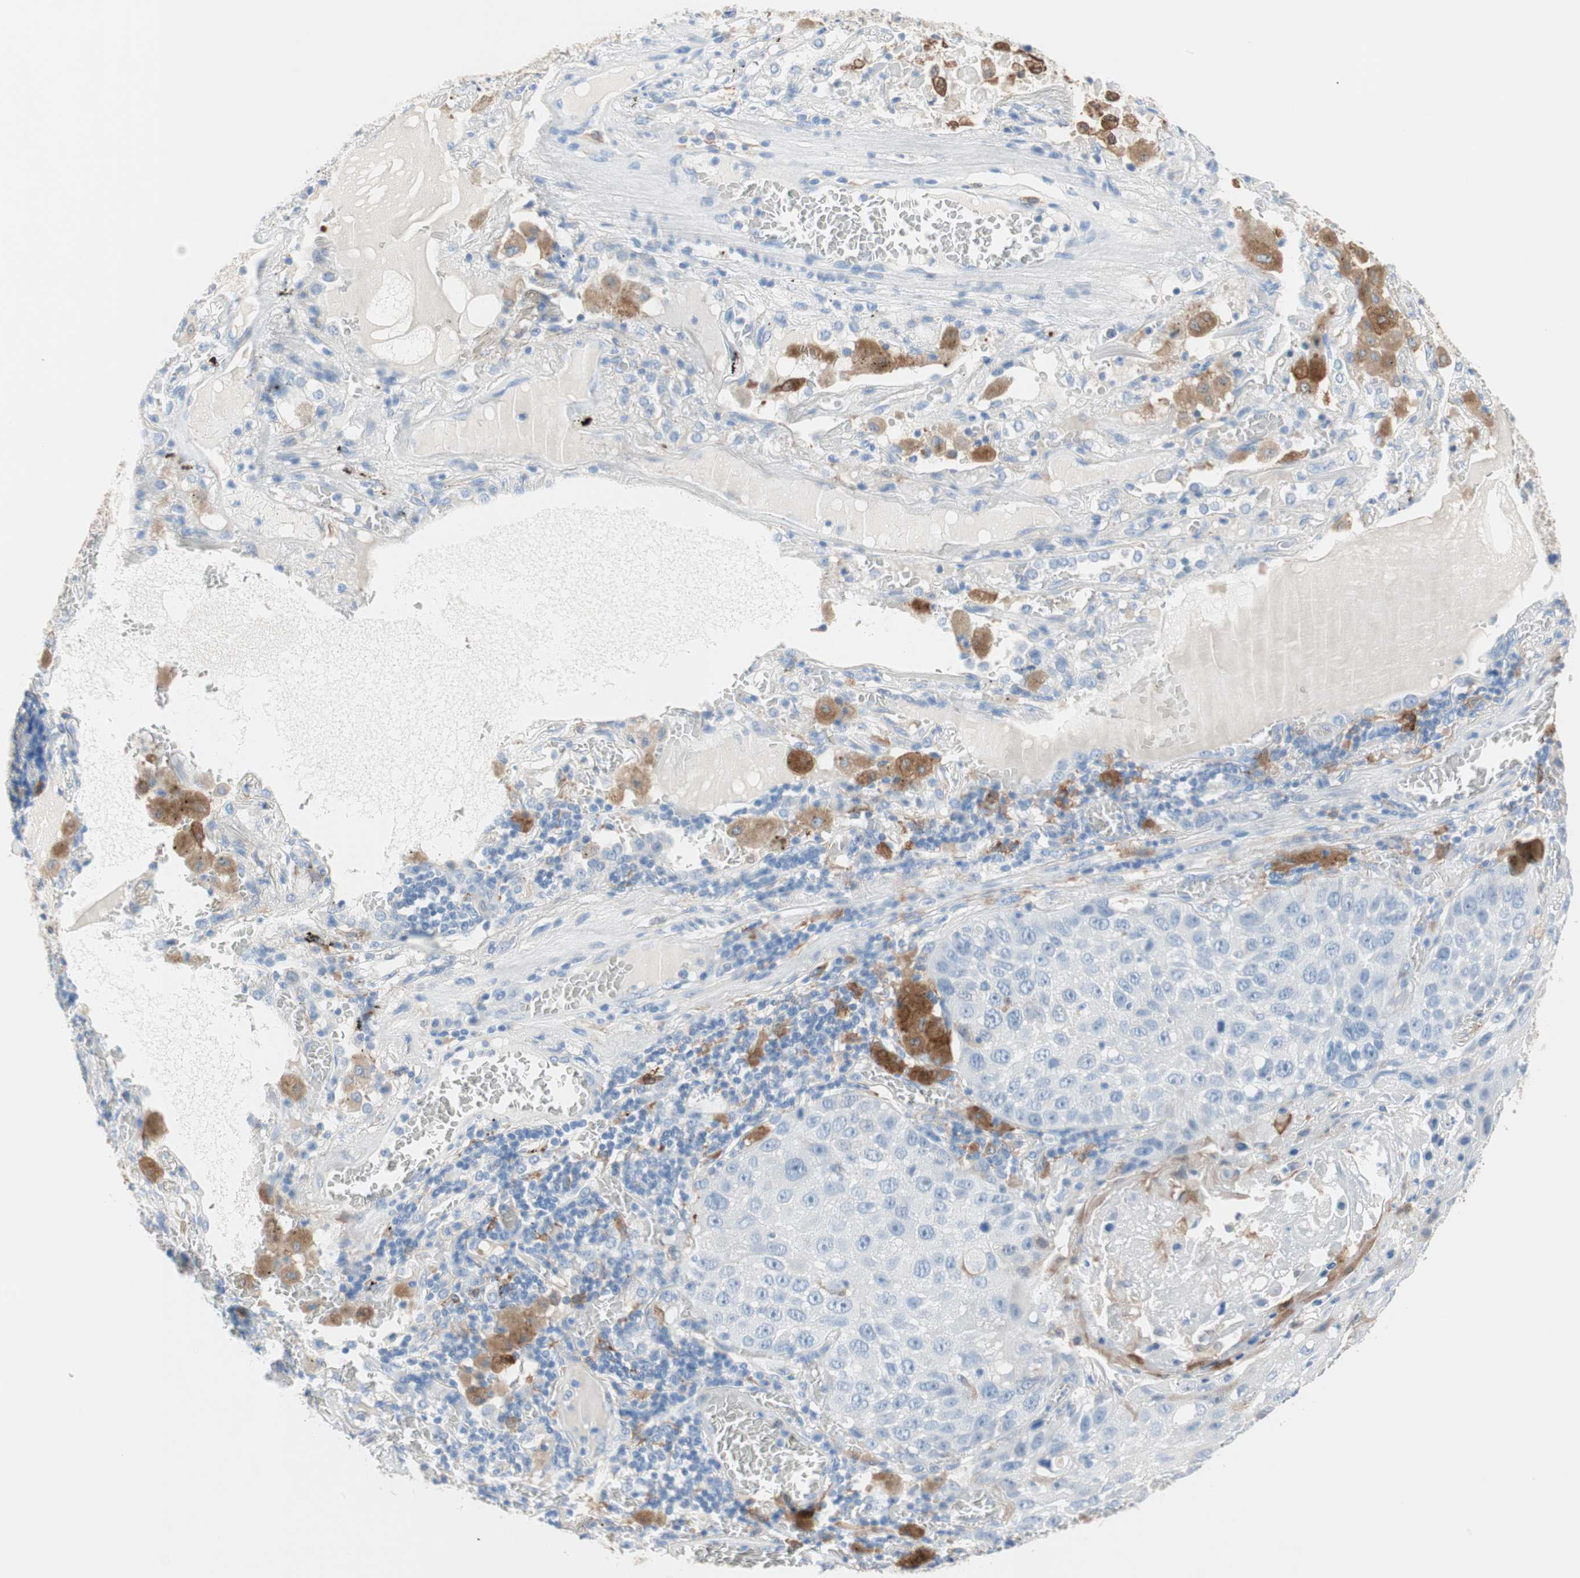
{"staining": {"intensity": "negative", "quantity": "none", "location": "none"}, "tissue": "lung cancer", "cell_type": "Tumor cells", "image_type": "cancer", "snomed": [{"axis": "morphology", "description": "Squamous cell carcinoma, NOS"}, {"axis": "topography", "description": "Lung"}], "caption": "Tumor cells are negative for protein expression in human lung squamous cell carcinoma.", "gene": "GLUL", "patient": {"sex": "male", "age": 57}}